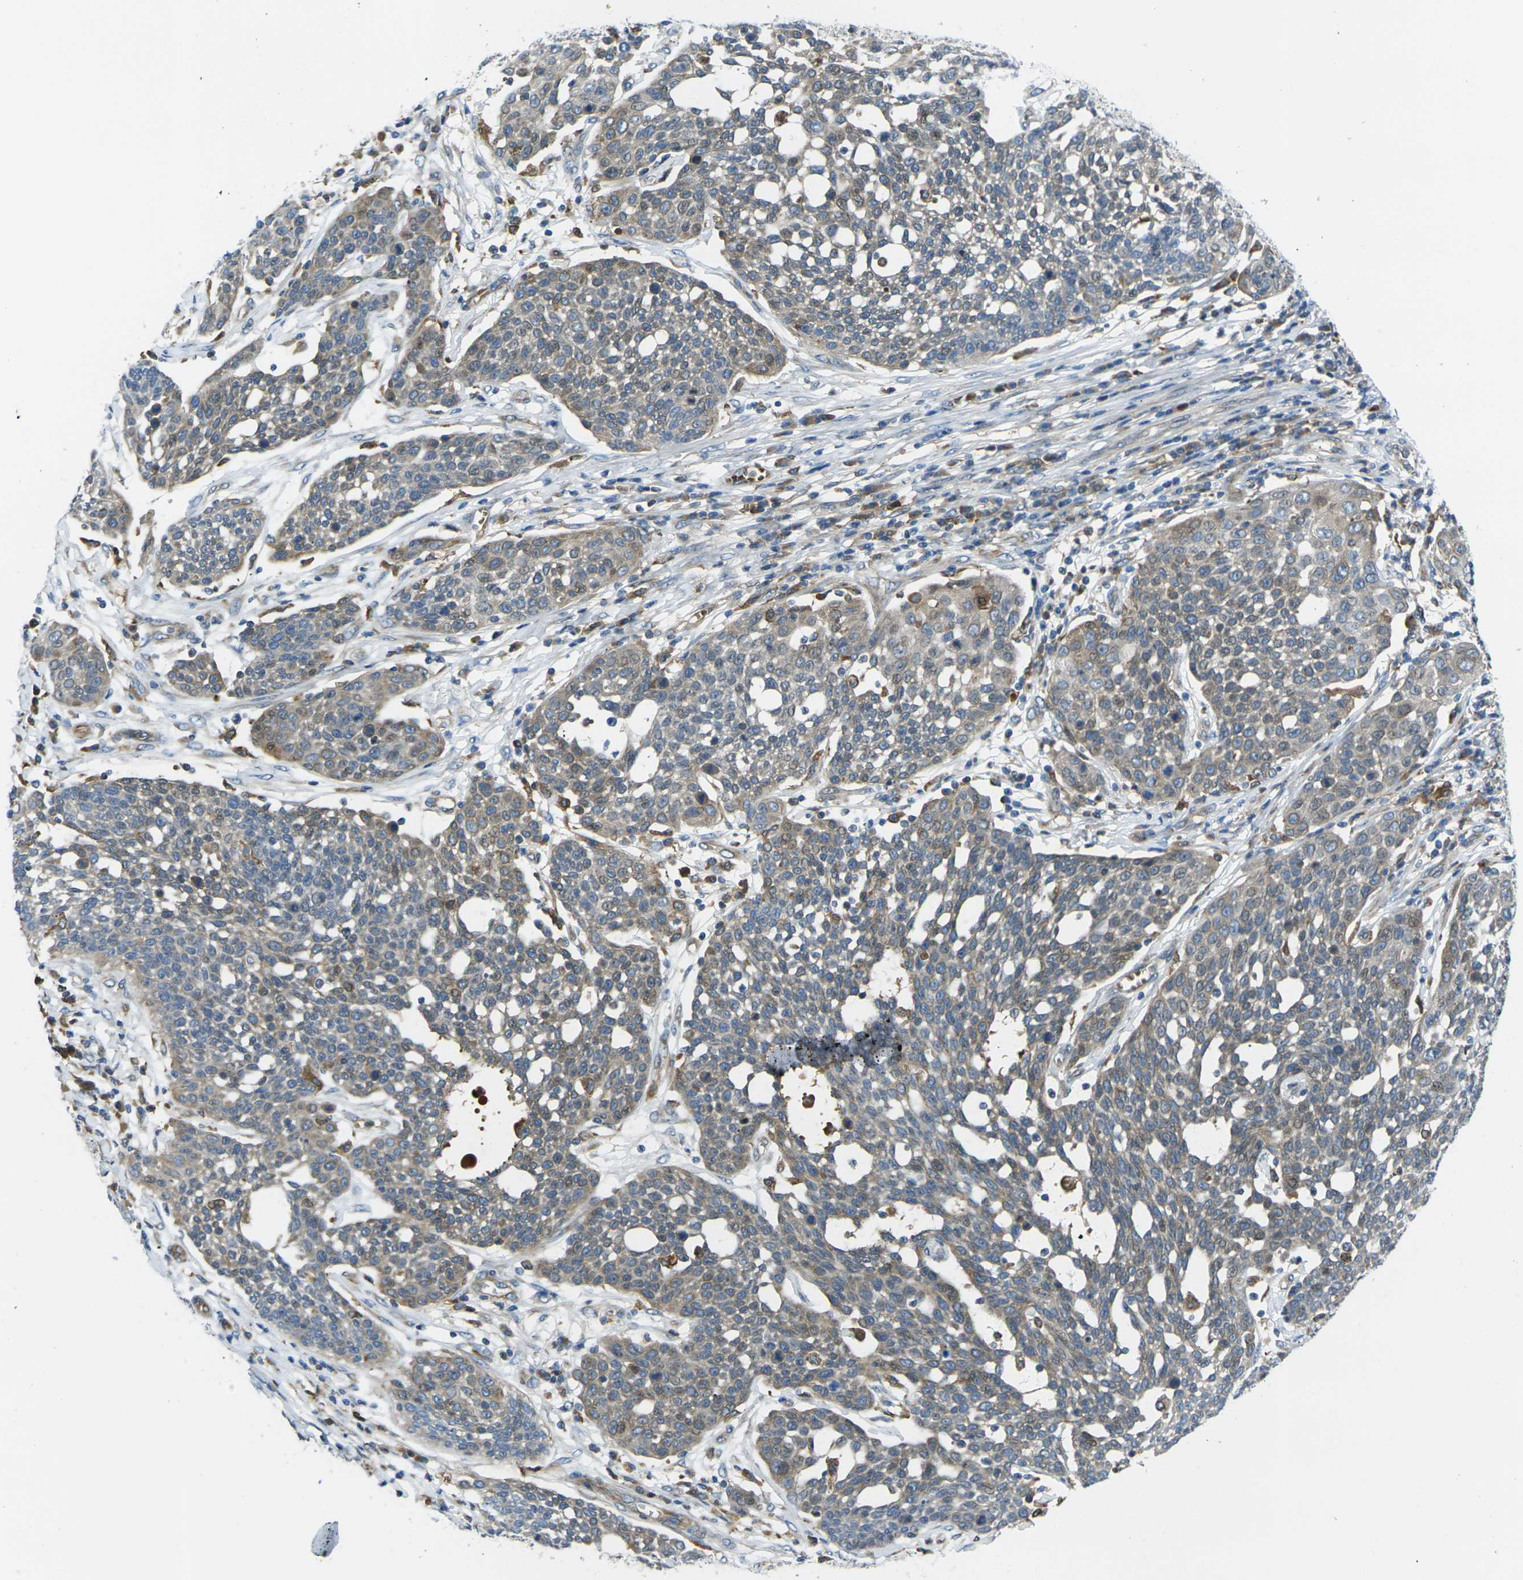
{"staining": {"intensity": "weak", "quantity": "<25%", "location": "cytoplasmic/membranous"}, "tissue": "cervical cancer", "cell_type": "Tumor cells", "image_type": "cancer", "snomed": [{"axis": "morphology", "description": "Squamous cell carcinoma, NOS"}, {"axis": "topography", "description": "Cervix"}], "caption": "Histopathology image shows no significant protein positivity in tumor cells of squamous cell carcinoma (cervical).", "gene": "FZD1", "patient": {"sex": "female", "age": 34}}